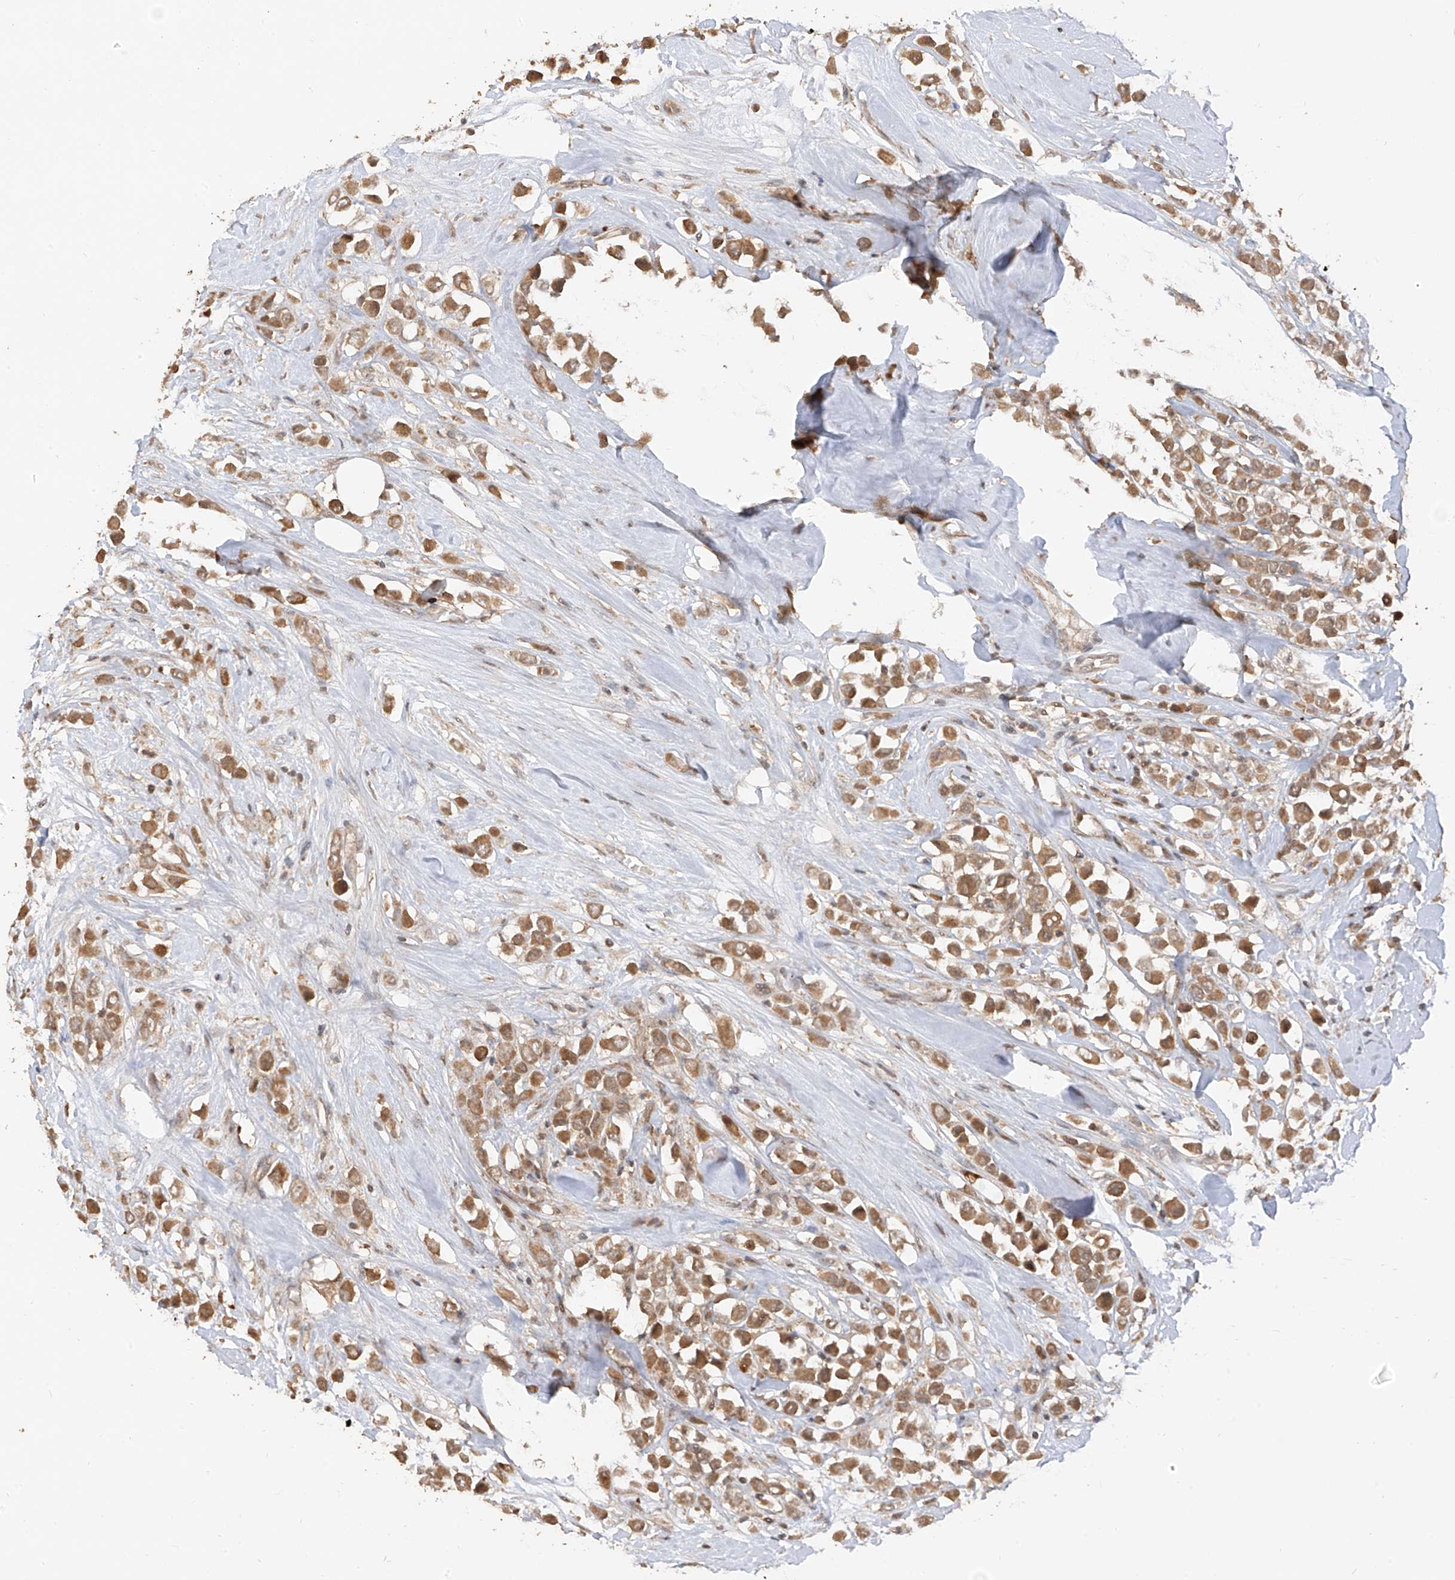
{"staining": {"intensity": "moderate", "quantity": ">75%", "location": "cytoplasmic/membranous"}, "tissue": "breast cancer", "cell_type": "Tumor cells", "image_type": "cancer", "snomed": [{"axis": "morphology", "description": "Duct carcinoma"}, {"axis": "topography", "description": "Breast"}], "caption": "Brown immunohistochemical staining in human breast cancer (invasive ductal carcinoma) displays moderate cytoplasmic/membranous staining in approximately >75% of tumor cells.", "gene": "COLGALT2", "patient": {"sex": "female", "age": 61}}